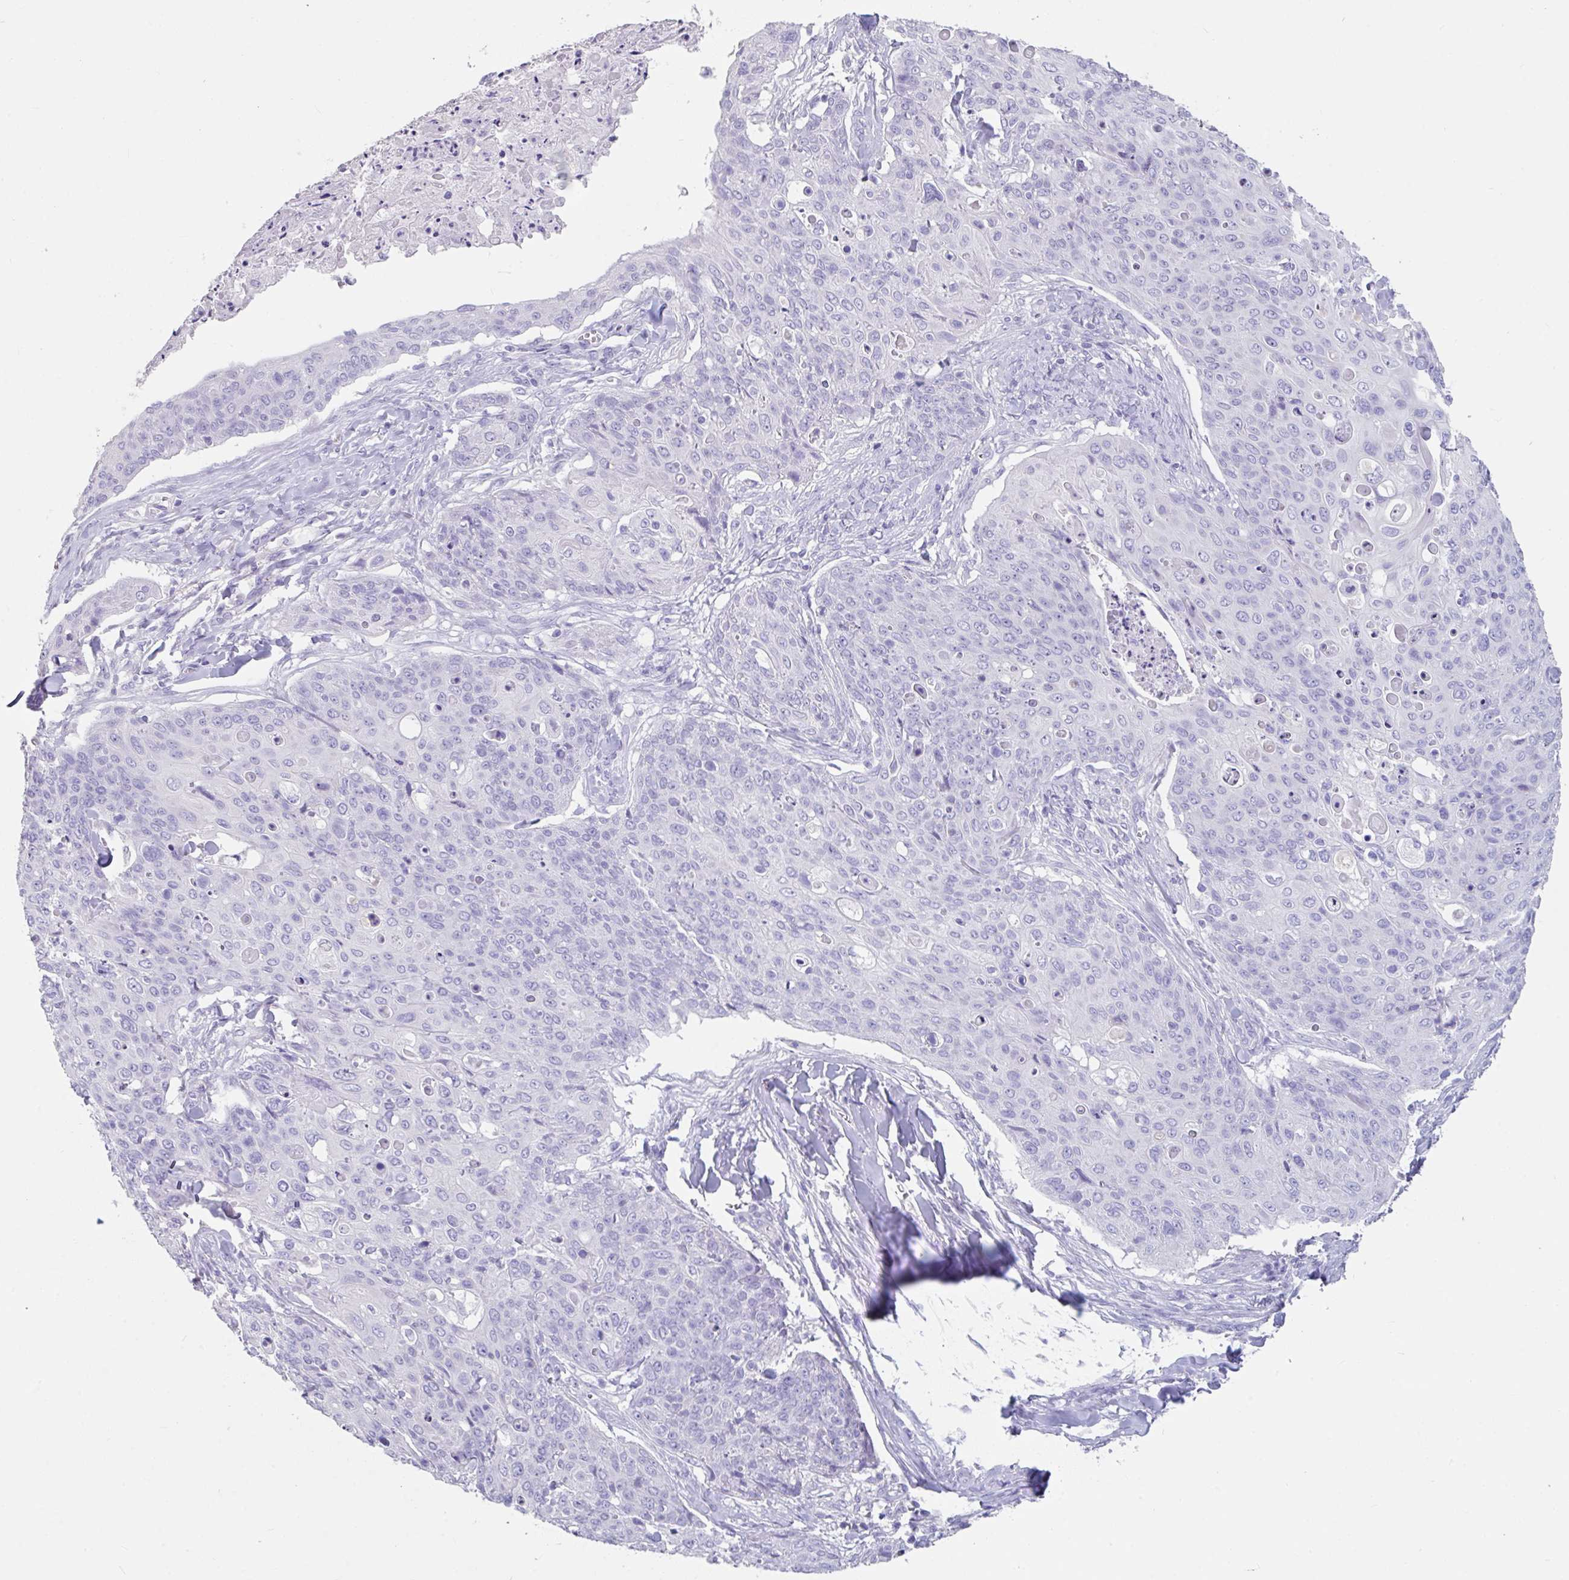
{"staining": {"intensity": "negative", "quantity": "none", "location": "none"}, "tissue": "skin cancer", "cell_type": "Tumor cells", "image_type": "cancer", "snomed": [{"axis": "morphology", "description": "Squamous cell carcinoma, NOS"}, {"axis": "topography", "description": "Skin"}, {"axis": "topography", "description": "Vulva"}], "caption": "Squamous cell carcinoma (skin) stained for a protein using immunohistochemistry exhibits no expression tumor cells.", "gene": "SLC44A4", "patient": {"sex": "female", "age": 85}}